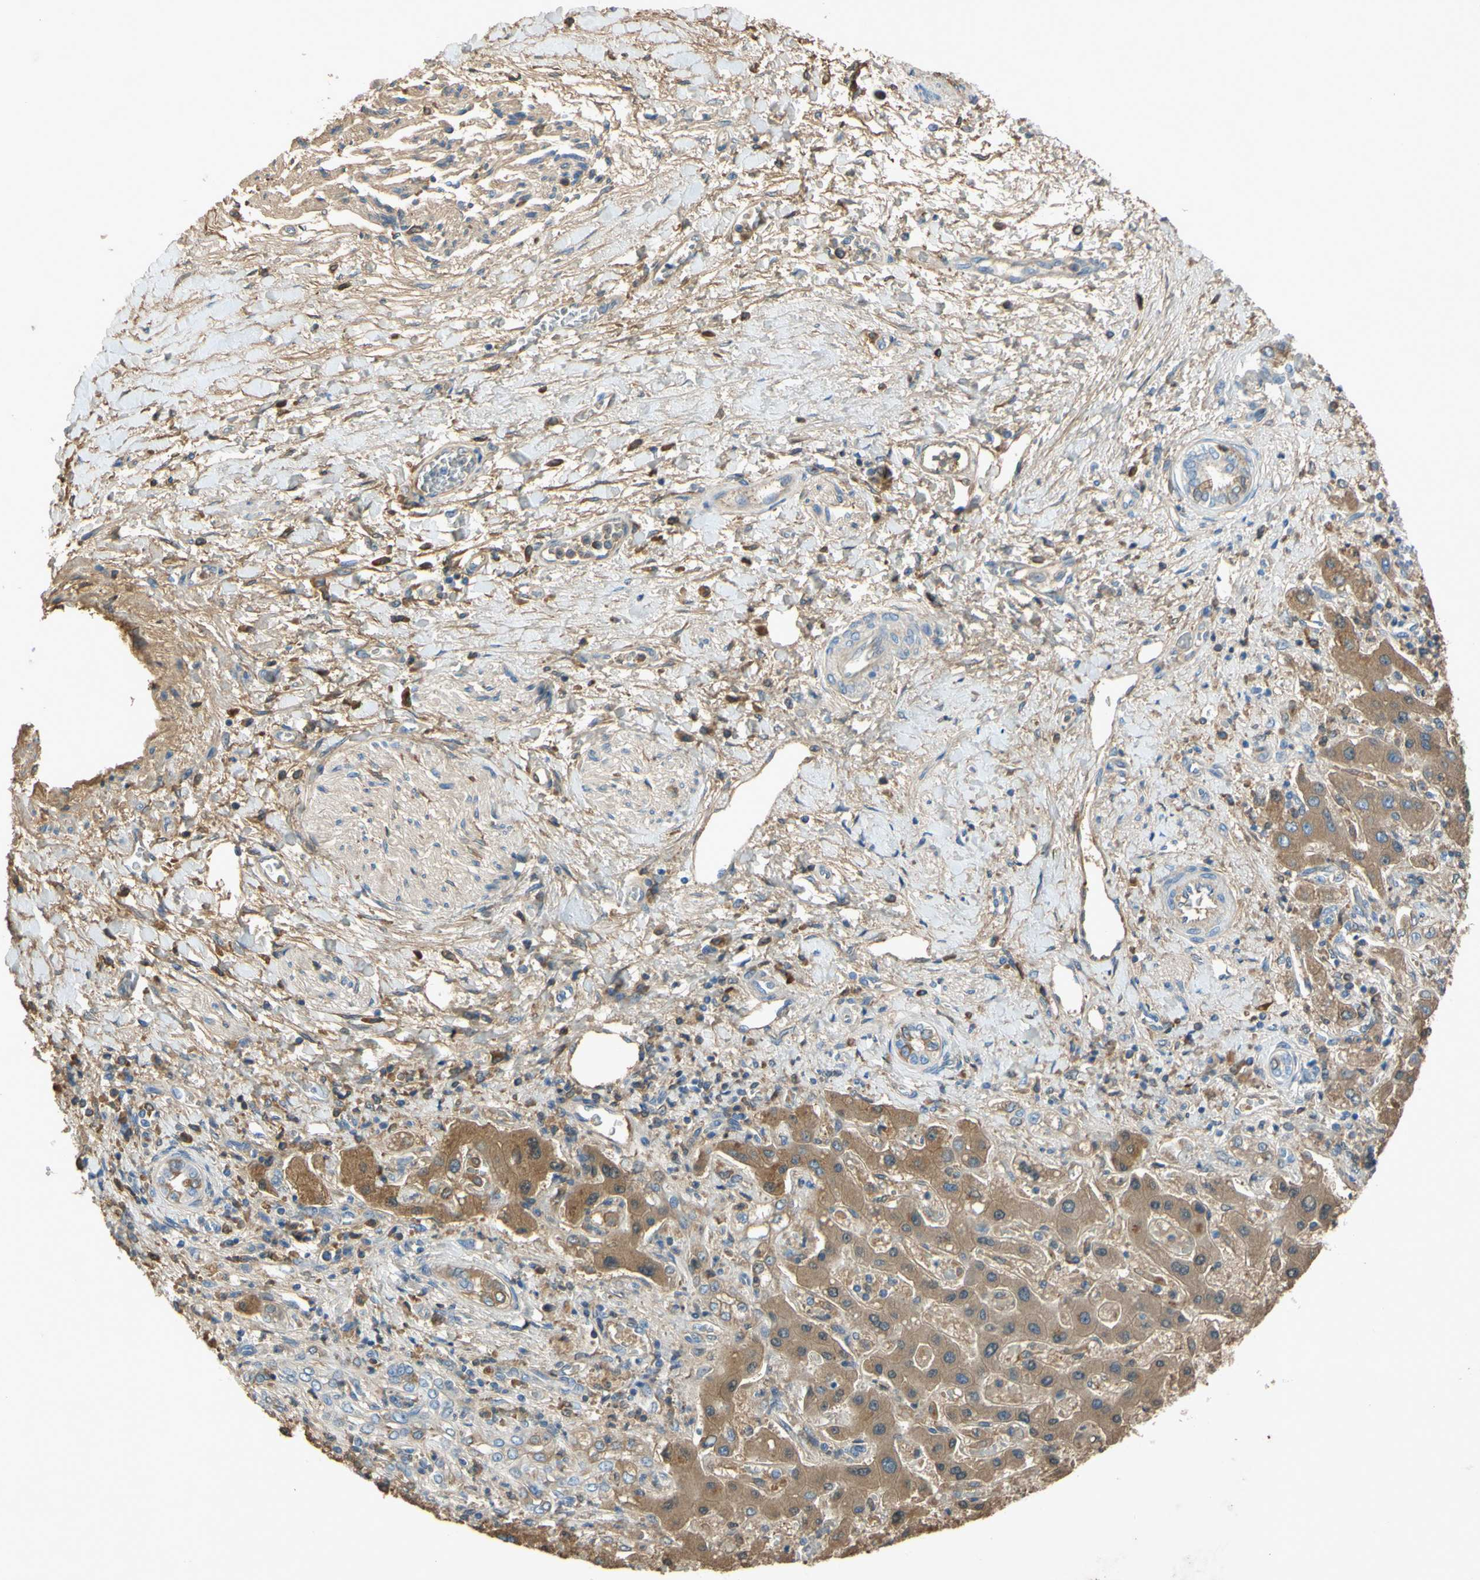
{"staining": {"intensity": "moderate", "quantity": ">75%", "location": "cytoplasmic/membranous"}, "tissue": "liver cancer", "cell_type": "Tumor cells", "image_type": "cancer", "snomed": [{"axis": "morphology", "description": "Cholangiocarcinoma"}, {"axis": "topography", "description": "Liver"}], "caption": "Brown immunohistochemical staining in human liver cholangiocarcinoma shows moderate cytoplasmic/membranous positivity in approximately >75% of tumor cells.", "gene": "TIMP2", "patient": {"sex": "male", "age": 50}}